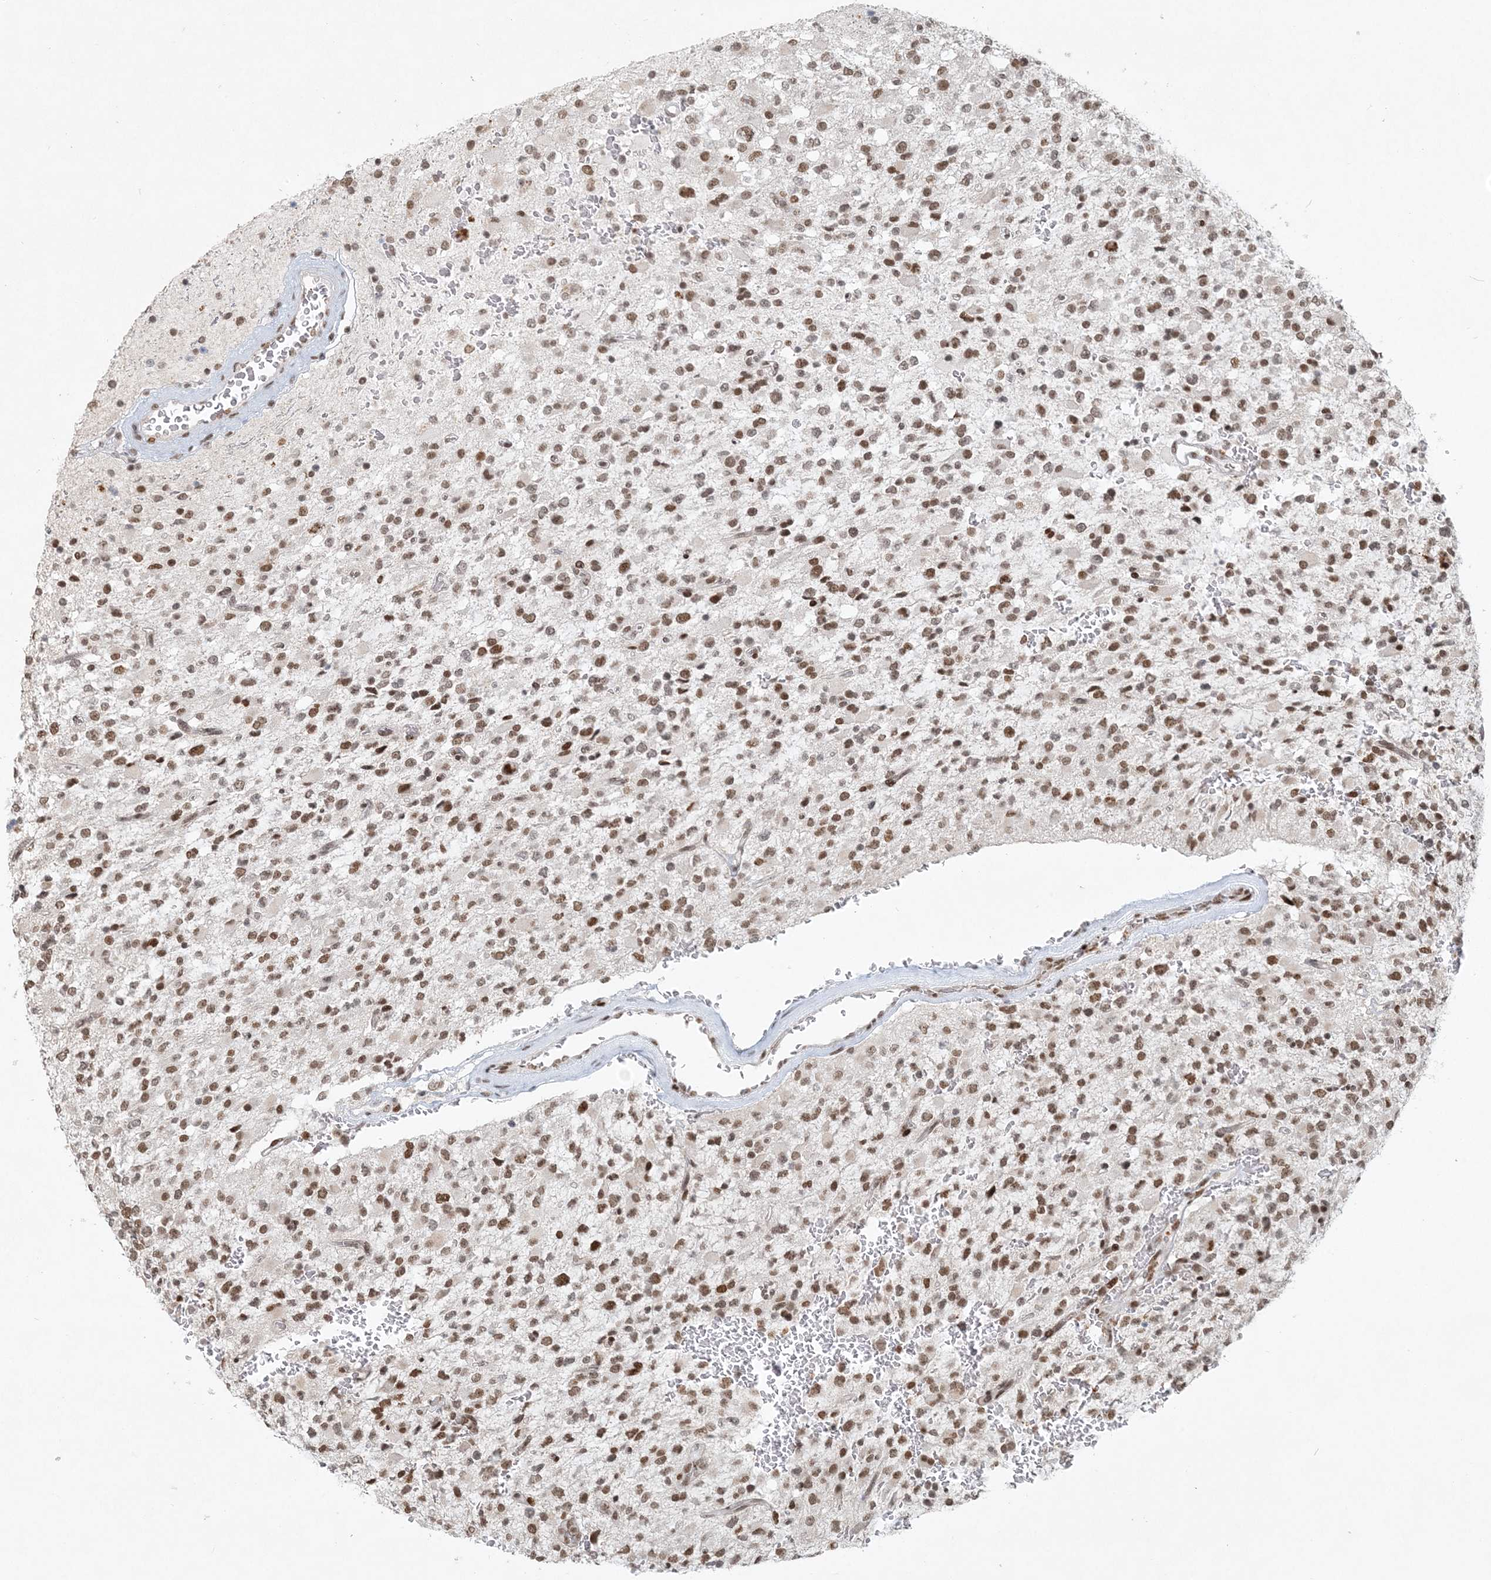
{"staining": {"intensity": "moderate", "quantity": ">75%", "location": "nuclear"}, "tissue": "glioma", "cell_type": "Tumor cells", "image_type": "cancer", "snomed": [{"axis": "morphology", "description": "Glioma, malignant, High grade"}, {"axis": "topography", "description": "Brain"}], "caption": "Tumor cells demonstrate medium levels of moderate nuclear staining in approximately >75% of cells in human malignant glioma (high-grade).", "gene": "BAZ1B", "patient": {"sex": "male", "age": 34}}